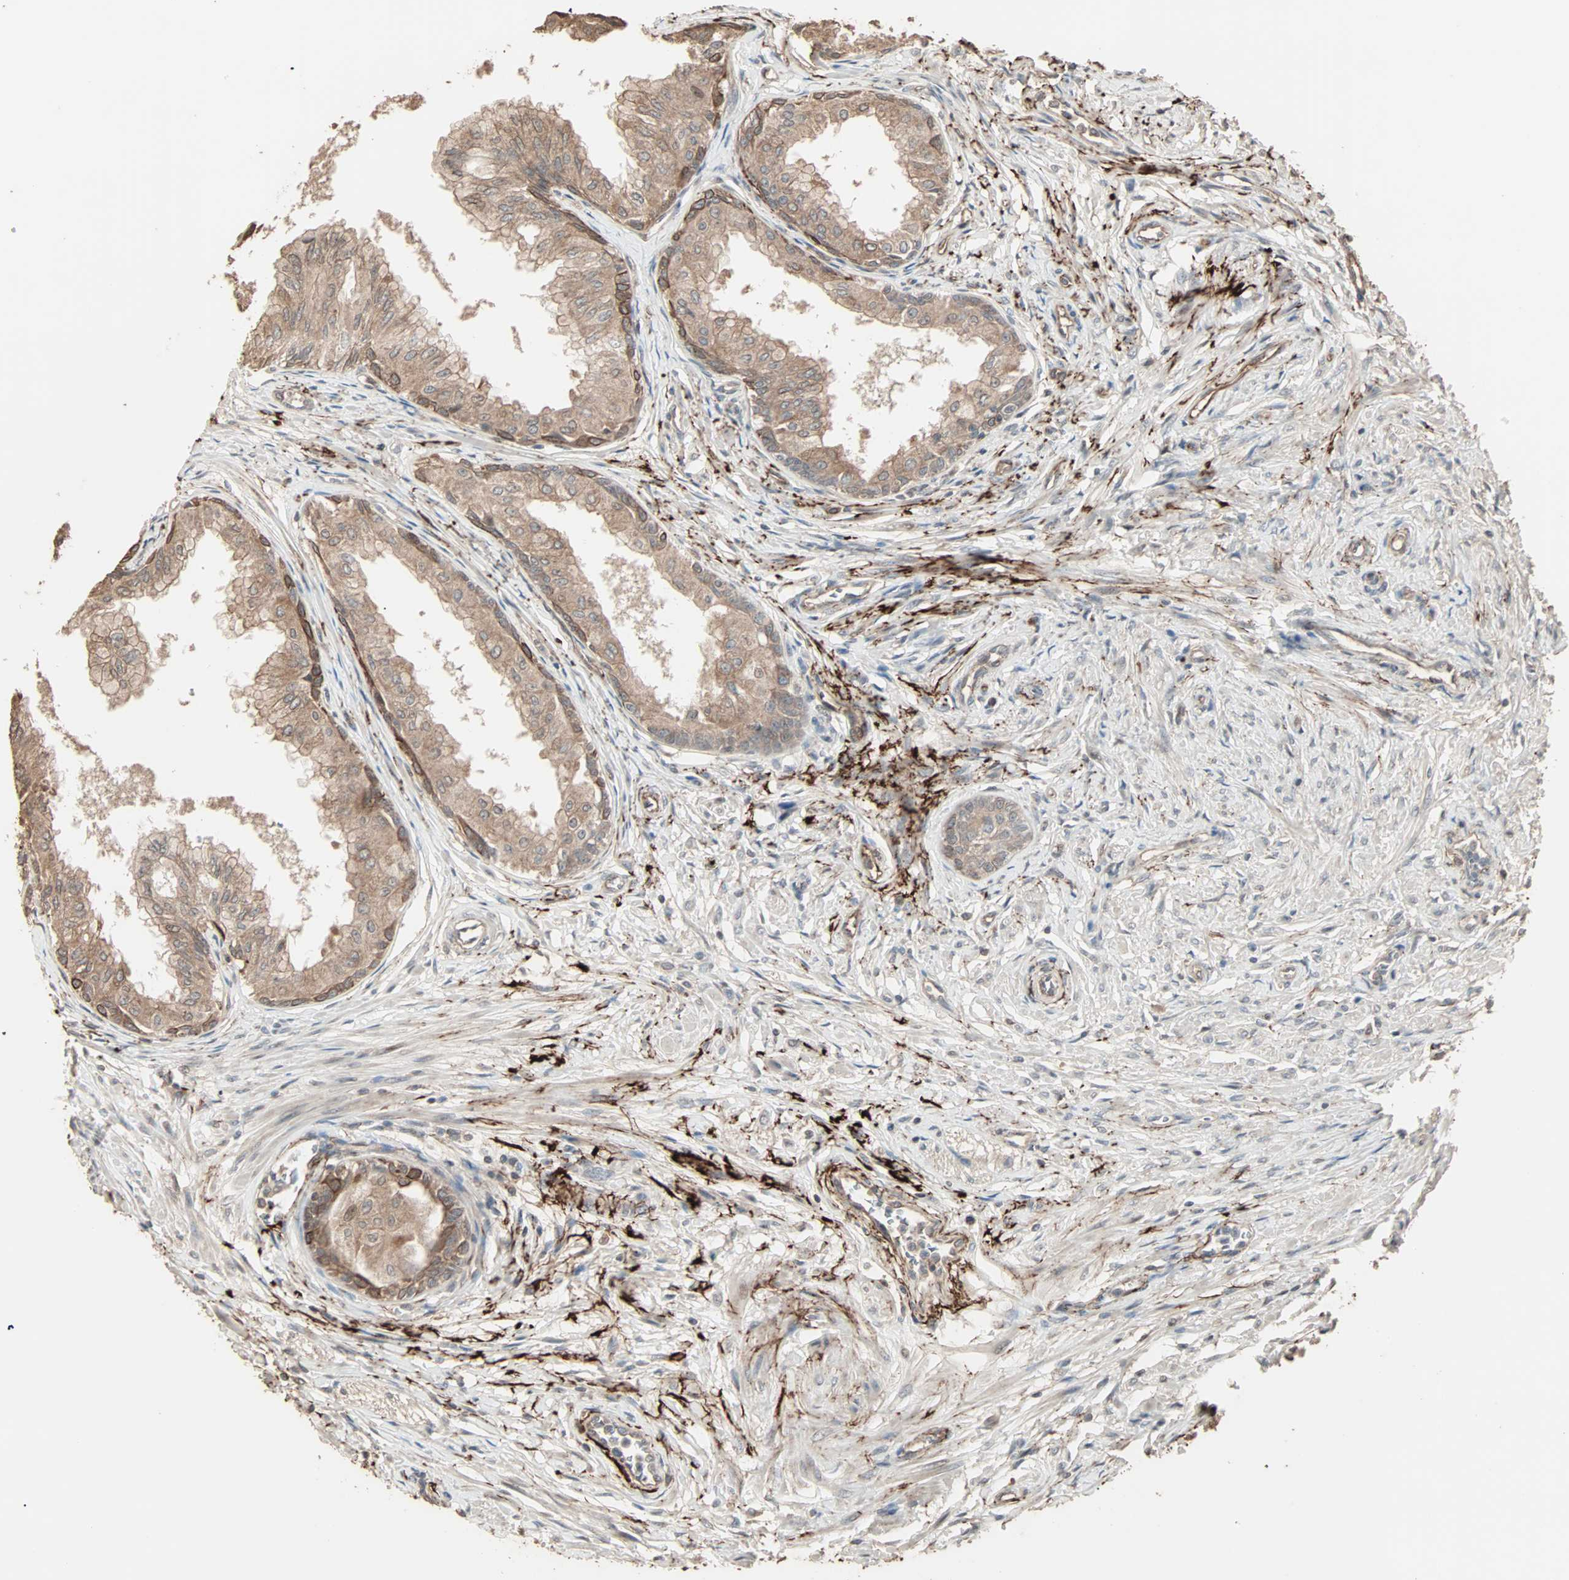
{"staining": {"intensity": "moderate", "quantity": ">75%", "location": "cytoplasmic/membranous"}, "tissue": "prostate", "cell_type": "Glandular cells", "image_type": "normal", "snomed": [{"axis": "morphology", "description": "Normal tissue, NOS"}, {"axis": "topography", "description": "Prostate"}, {"axis": "topography", "description": "Seminal veicle"}], "caption": "Glandular cells demonstrate medium levels of moderate cytoplasmic/membranous positivity in about >75% of cells in normal human prostate. (DAB (3,3'-diaminobenzidine) = brown stain, brightfield microscopy at high magnification).", "gene": "CALCRL", "patient": {"sex": "male", "age": 60}}